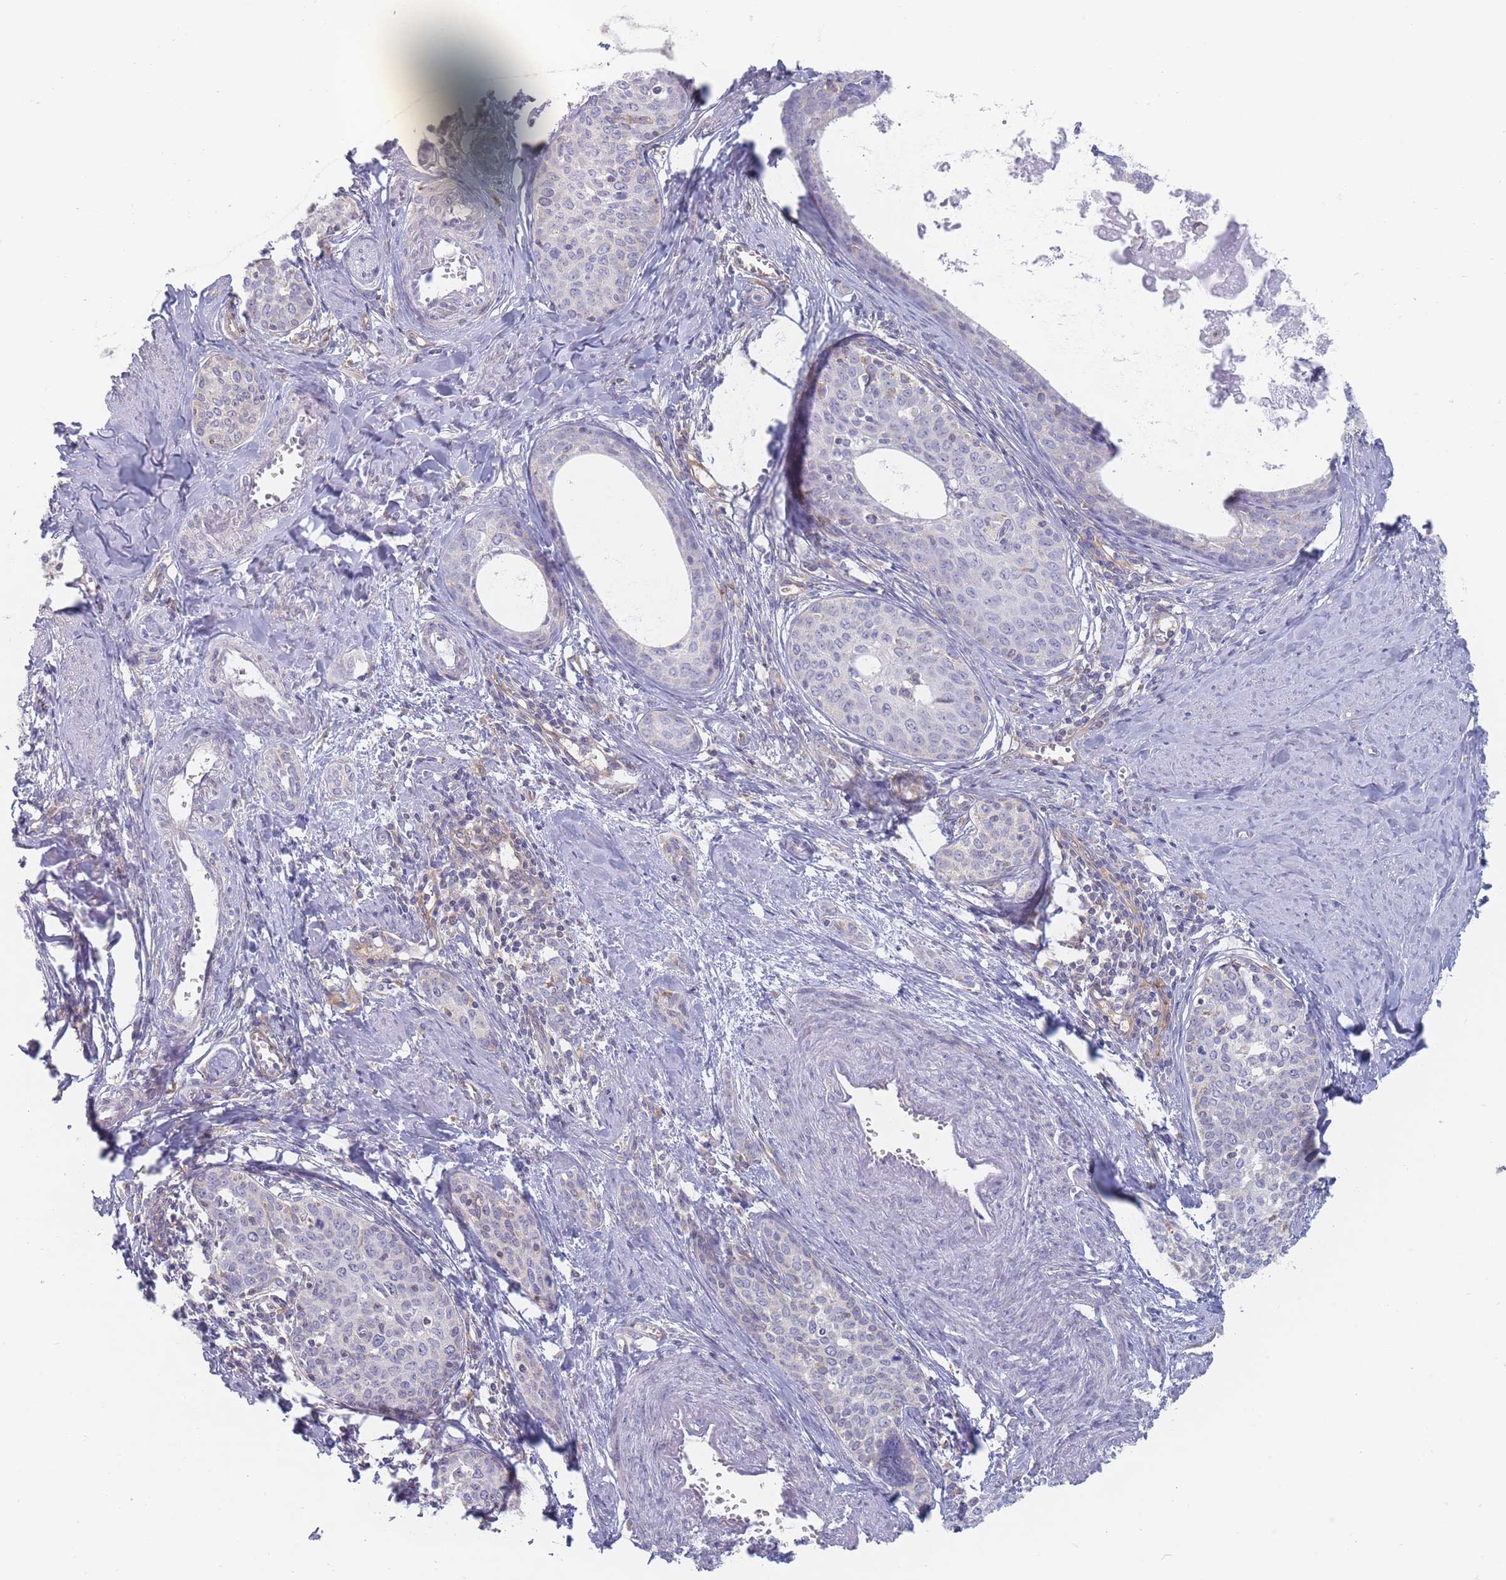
{"staining": {"intensity": "negative", "quantity": "none", "location": "none"}, "tissue": "cervical cancer", "cell_type": "Tumor cells", "image_type": "cancer", "snomed": [{"axis": "morphology", "description": "Squamous cell carcinoma, NOS"}, {"axis": "morphology", "description": "Adenocarcinoma, NOS"}, {"axis": "topography", "description": "Cervix"}], "caption": "Cervical cancer was stained to show a protein in brown. There is no significant staining in tumor cells. (Brightfield microscopy of DAB (3,3'-diaminobenzidine) IHC at high magnification).", "gene": "MAP1S", "patient": {"sex": "female", "age": 52}}